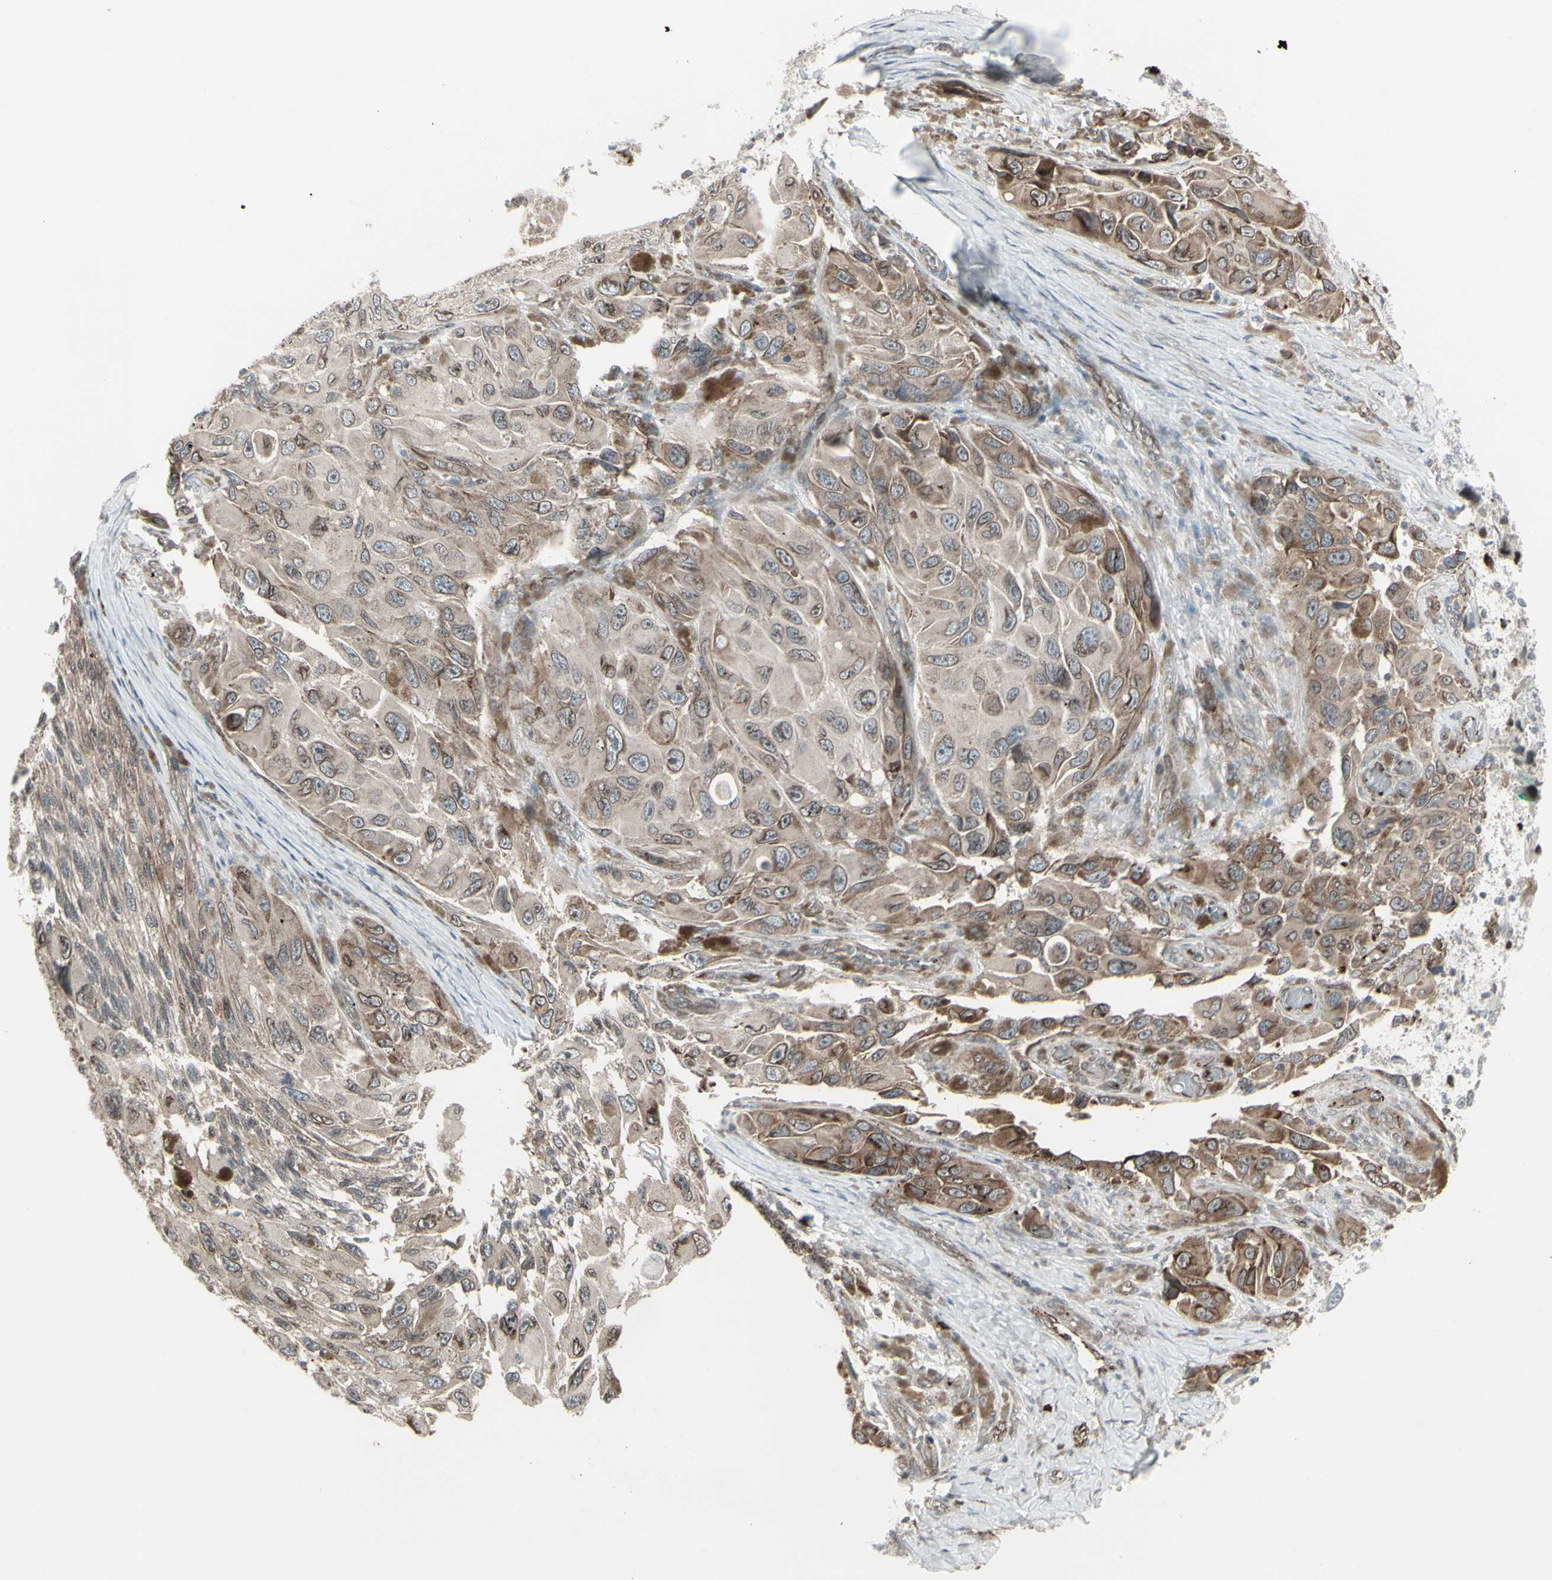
{"staining": {"intensity": "moderate", "quantity": ">75%", "location": "cytoplasmic/membranous"}, "tissue": "melanoma", "cell_type": "Tumor cells", "image_type": "cancer", "snomed": [{"axis": "morphology", "description": "Malignant melanoma, NOS"}, {"axis": "topography", "description": "Skin"}], "caption": "Melanoma was stained to show a protein in brown. There is medium levels of moderate cytoplasmic/membranous expression in about >75% of tumor cells.", "gene": "DTX3L", "patient": {"sex": "female", "age": 73}}